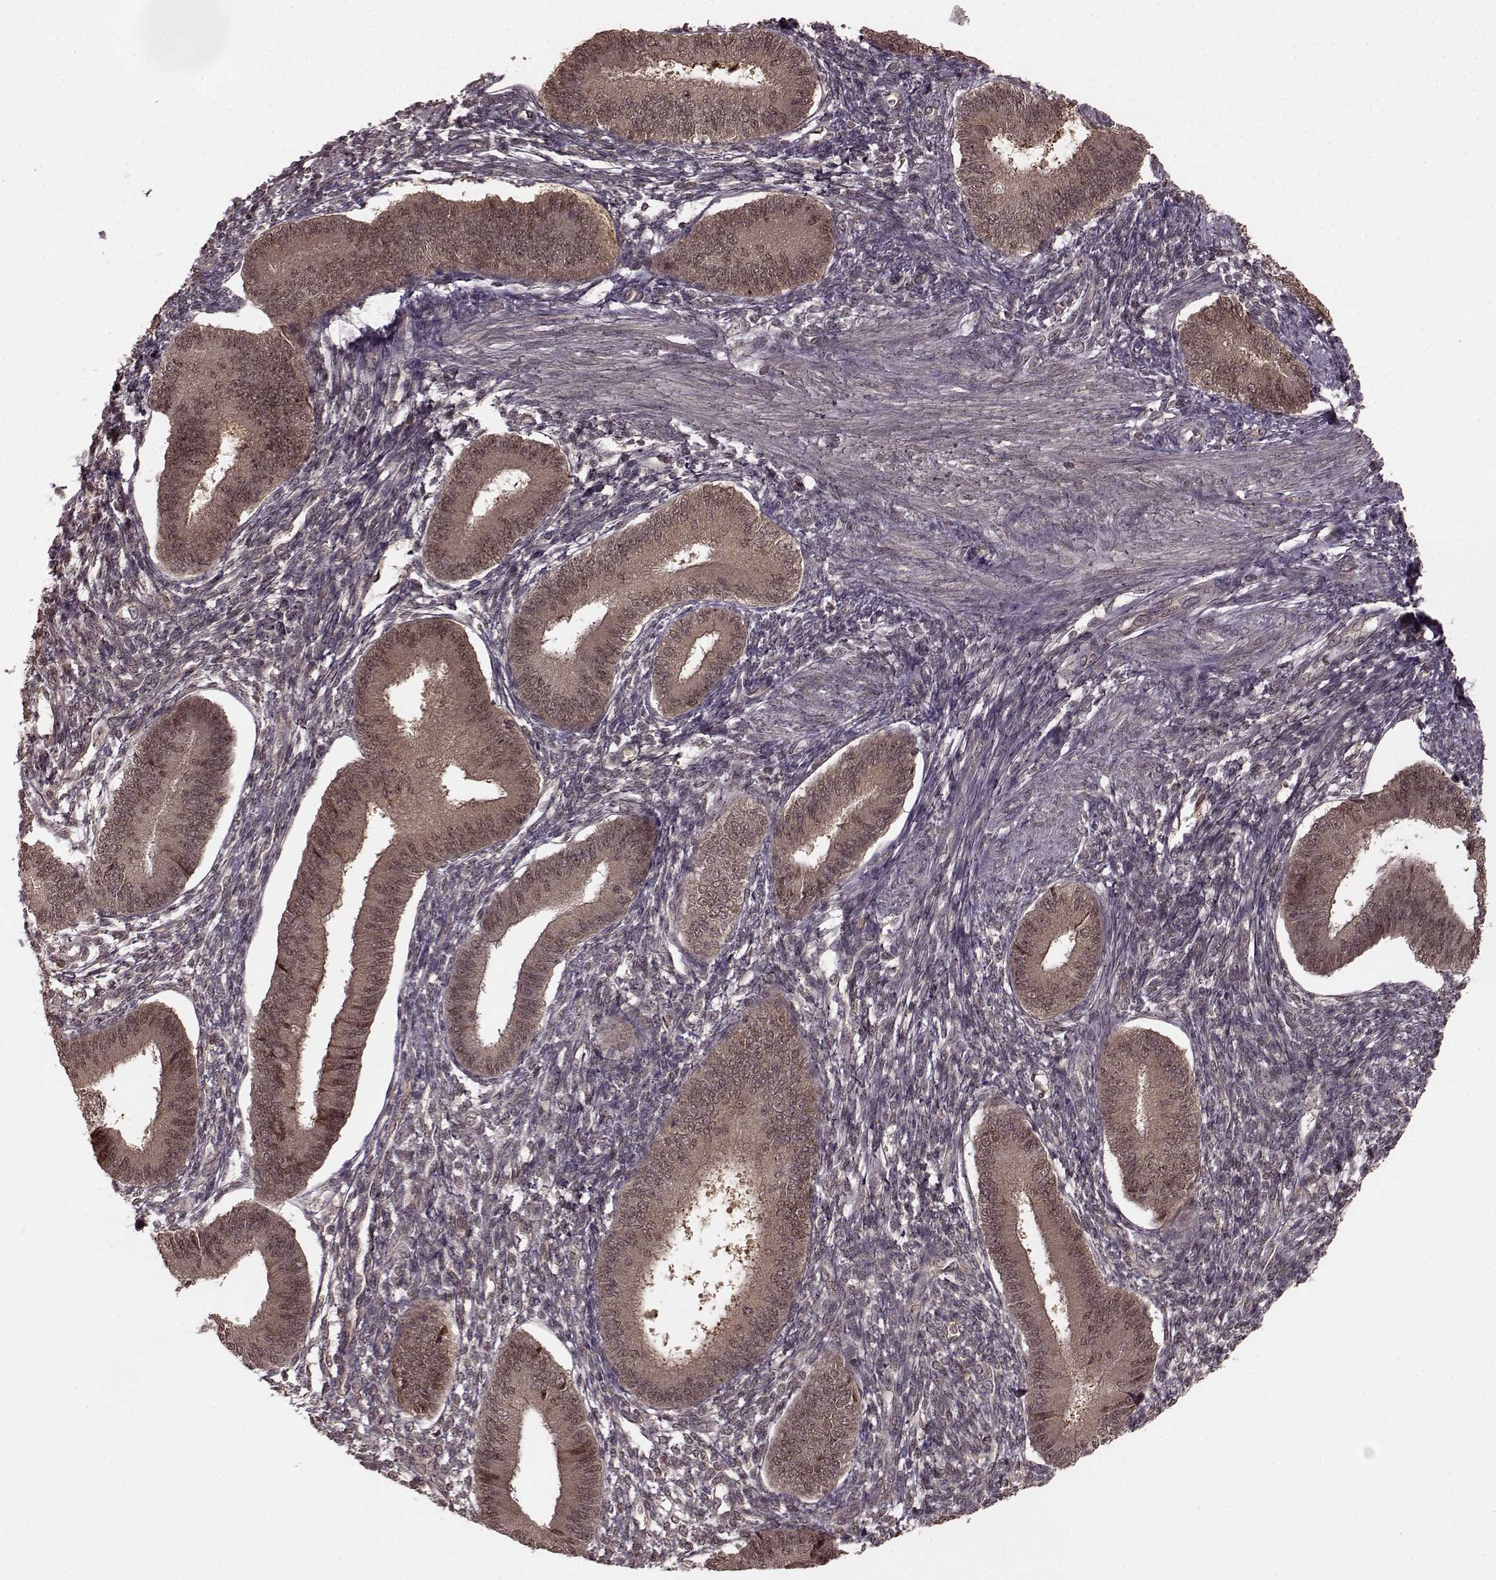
{"staining": {"intensity": "weak", "quantity": "25%-75%", "location": "nuclear"}, "tissue": "endometrium", "cell_type": "Cells in endometrial stroma", "image_type": "normal", "snomed": [{"axis": "morphology", "description": "Normal tissue, NOS"}, {"axis": "topography", "description": "Endometrium"}], "caption": "Immunohistochemical staining of benign human endometrium demonstrates 25%-75% levels of weak nuclear protein positivity in approximately 25%-75% of cells in endometrial stroma.", "gene": "GSS", "patient": {"sex": "female", "age": 39}}